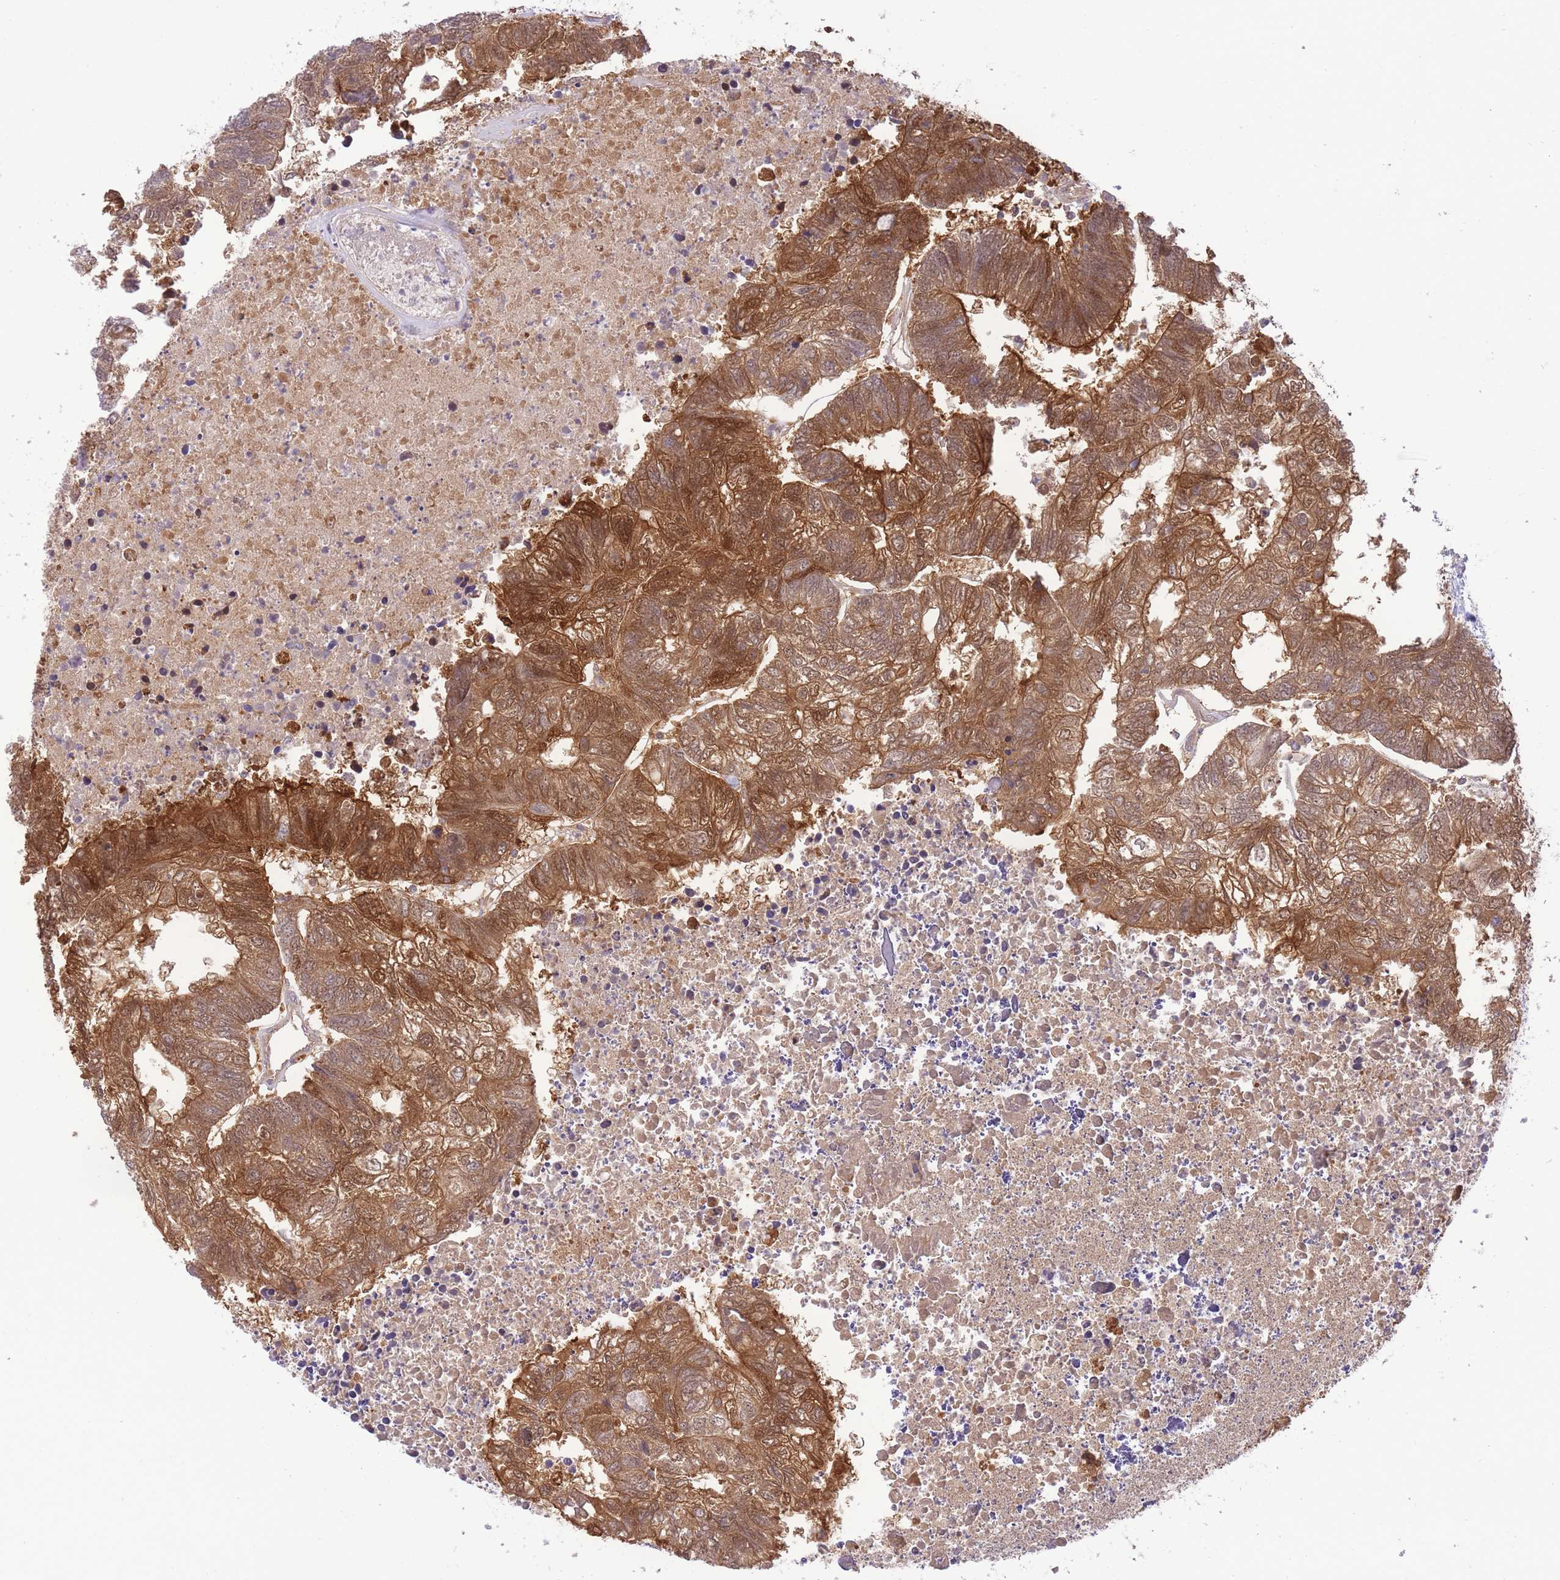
{"staining": {"intensity": "strong", "quantity": ">75%", "location": "cytoplasmic/membranous"}, "tissue": "colorectal cancer", "cell_type": "Tumor cells", "image_type": "cancer", "snomed": [{"axis": "morphology", "description": "Adenocarcinoma, NOS"}, {"axis": "topography", "description": "Colon"}], "caption": "Protein expression analysis of colorectal cancer (adenocarcinoma) exhibits strong cytoplasmic/membranous expression in about >75% of tumor cells.", "gene": "PREP", "patient": {"sex": "female", "age": 48}}